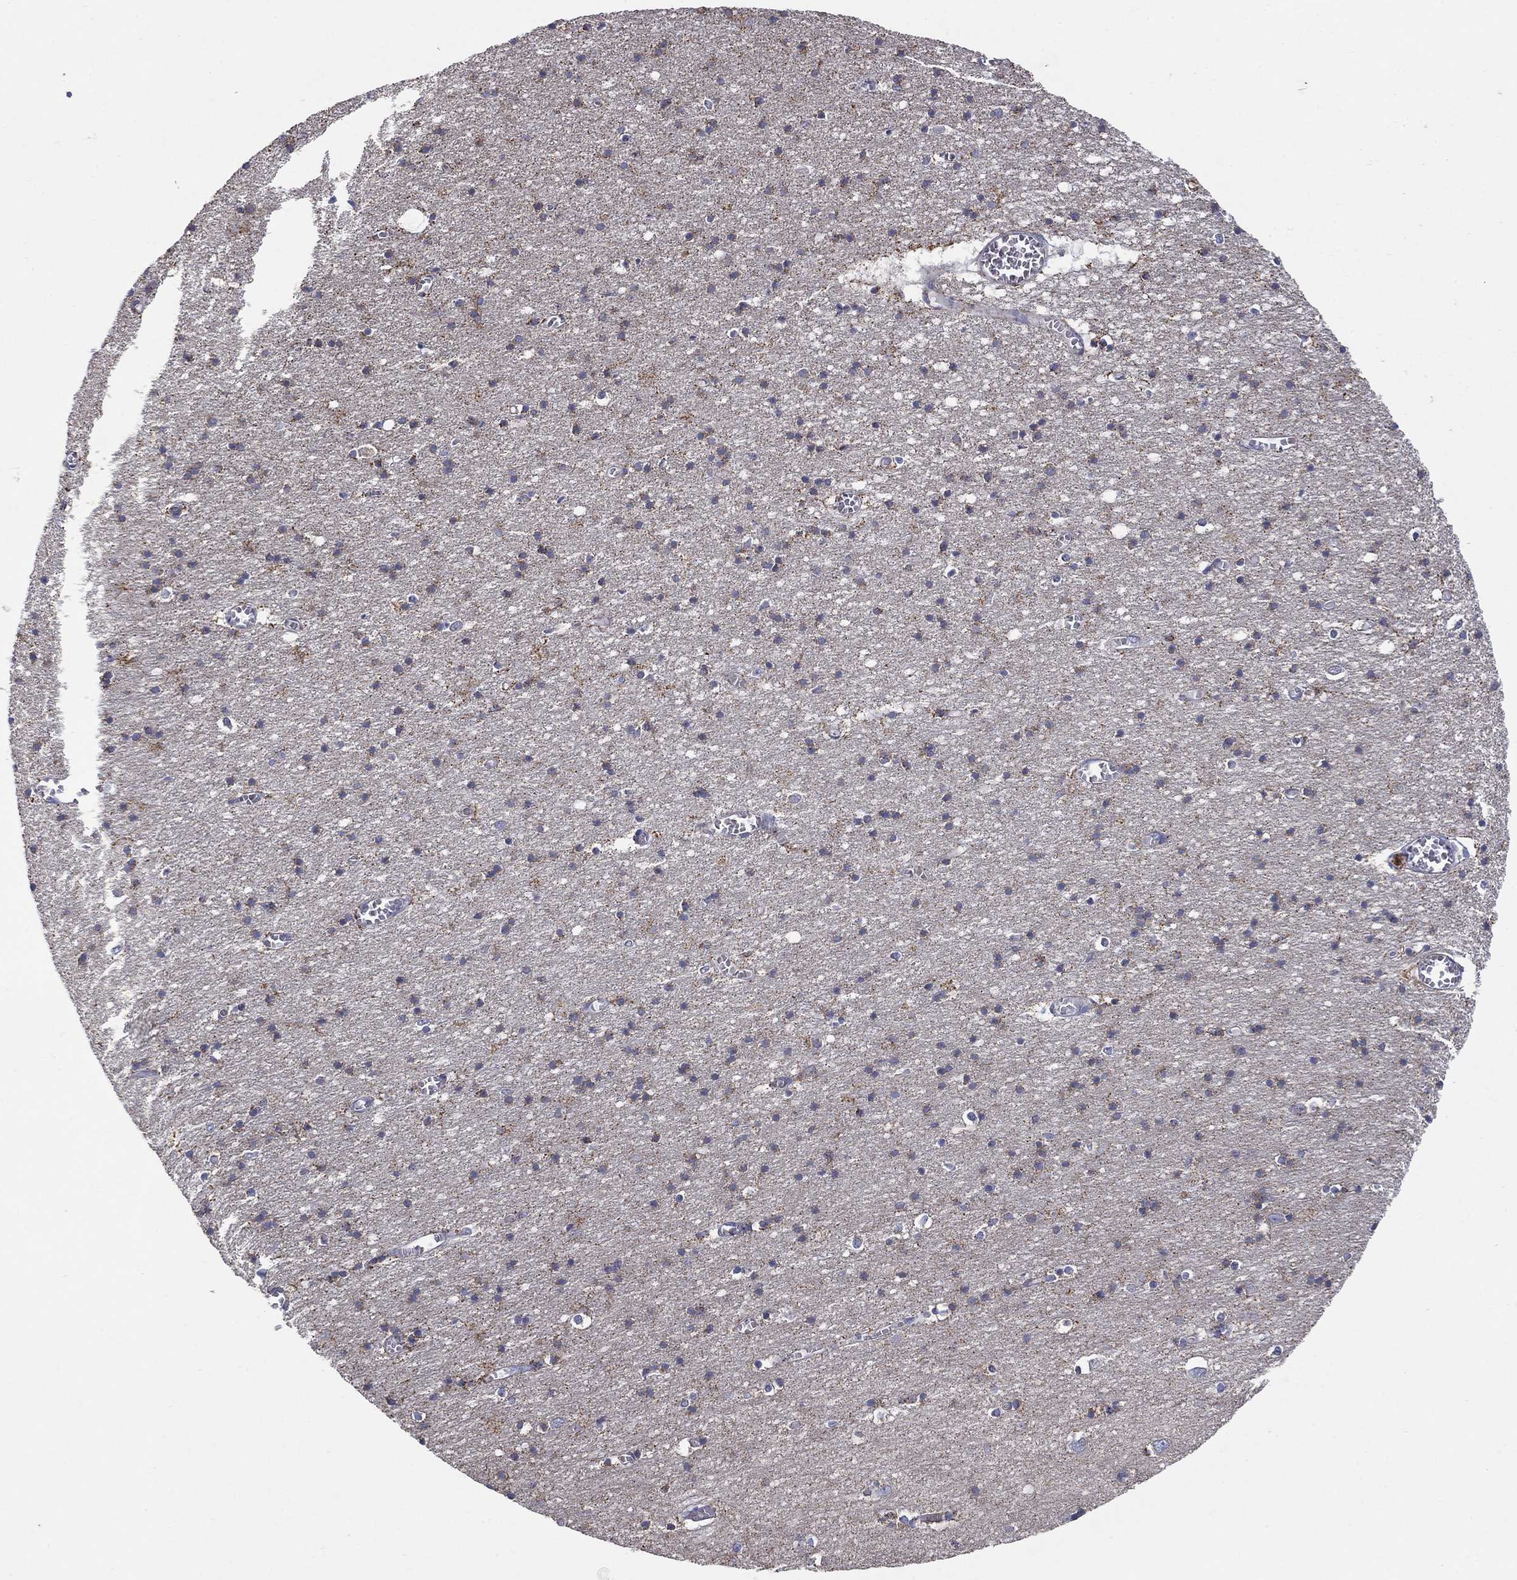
{"staining": {"intensity": "negative", "quantity": "none", "location": "none"}, "tissue": "cerebral cortex", "cell_type": "Endothelial cells", "image_type": "normal", "snomed": [{"axis": "morphology", "description": "Normal tissue, NOS"}, {"axis": "topography", "description": "Cerebral cortex"}], "caption": "A high-resolution photomicrograph shows IHC staining of benign cerebral cortex, which demonstrates no significant positivity in endothelial cells.", "gene": "HPS5", "patient": {"sex": "male", "age": 70}}